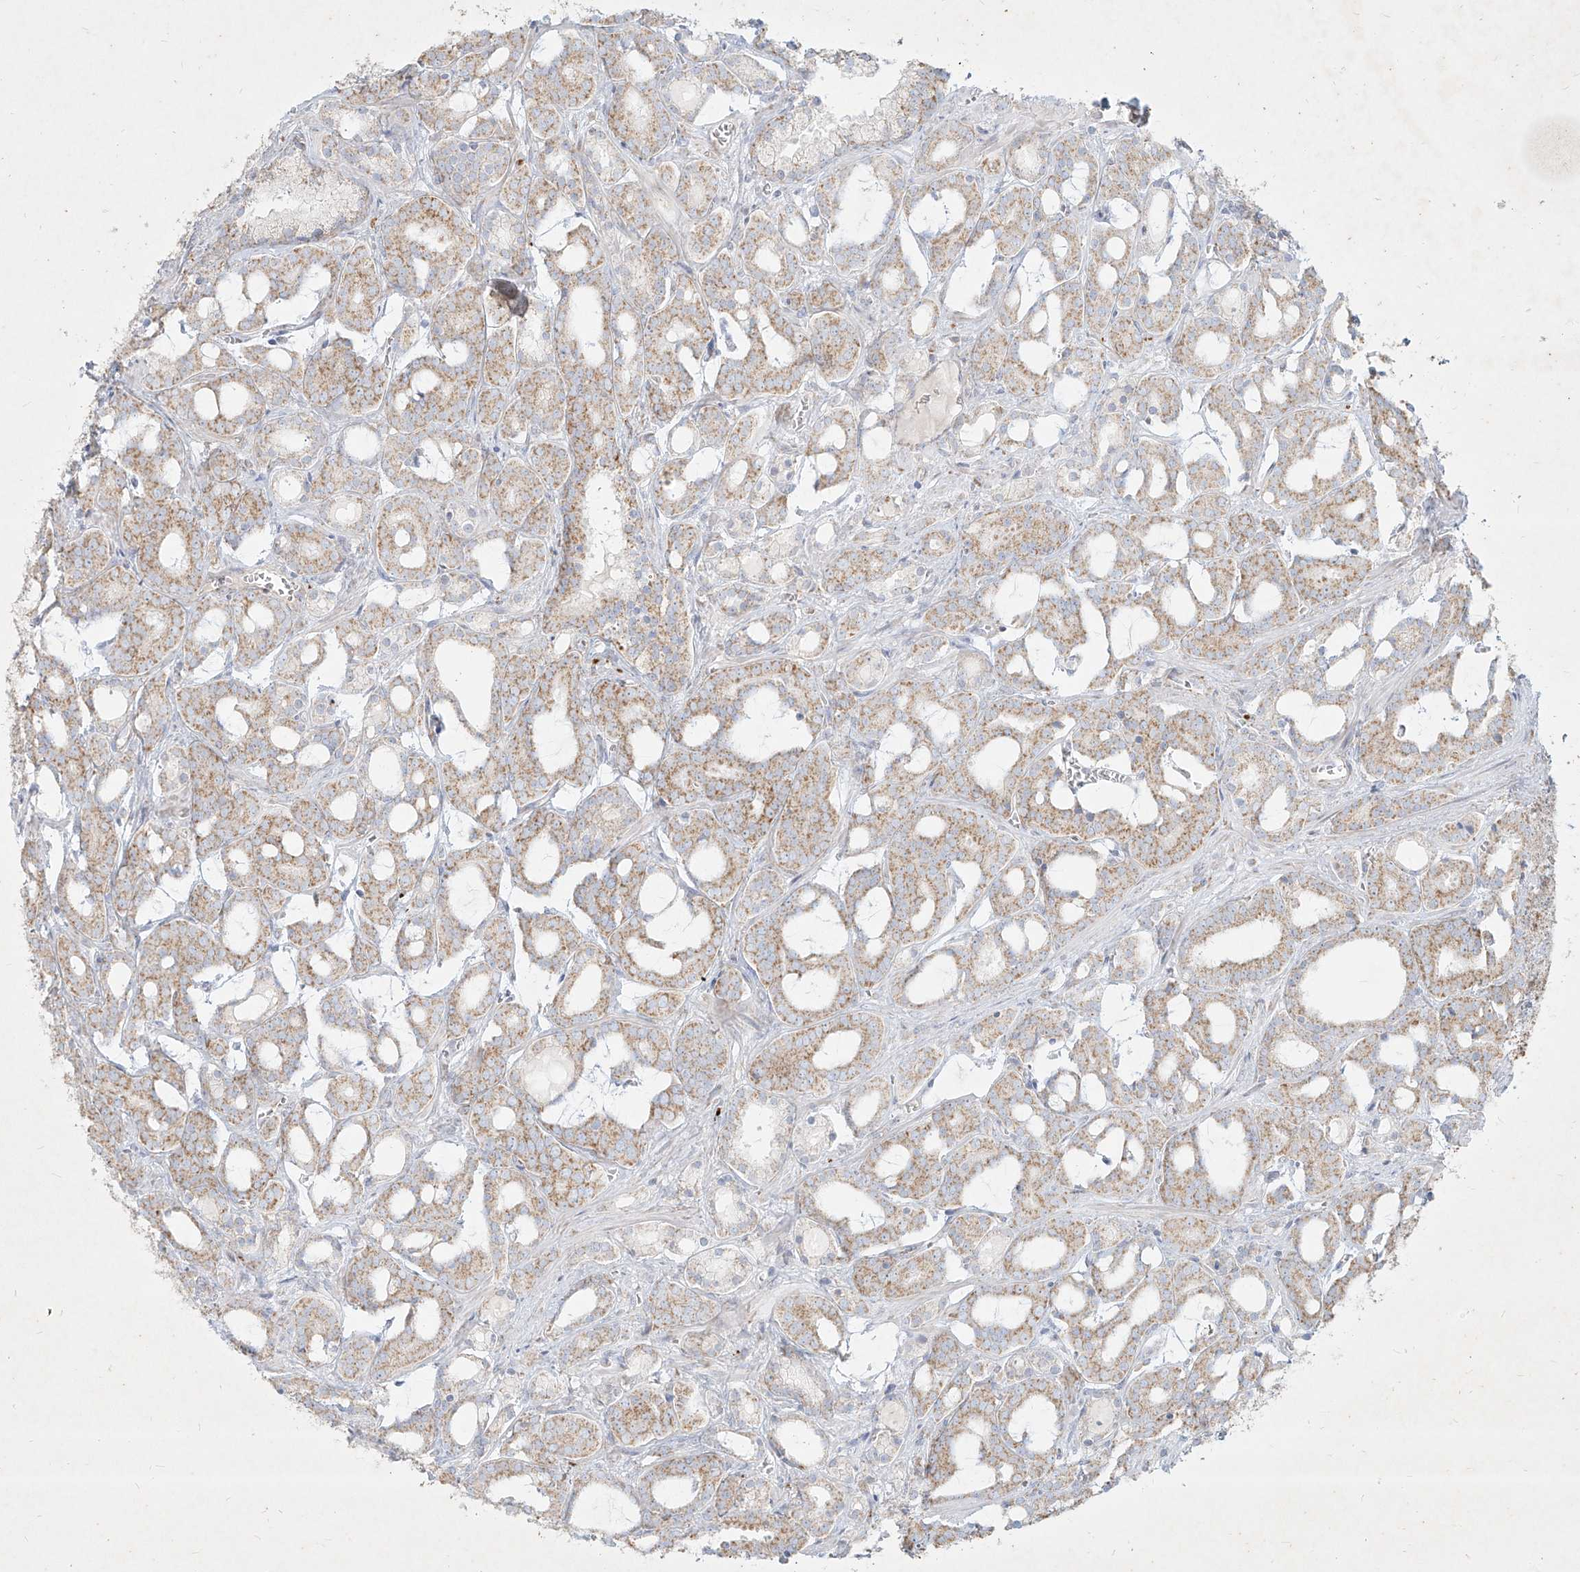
{"staining": {"intensity": "weak", "quantity": "25%-75%", "location": "cytoplasmic/membranous"}, "tissue": "prostate cancer", "cell_type": "Tumor cells", "image_type": "cancer", "snomed": [{"axis": "morphology", "description": "Adenocarcinoma, High grade"}, {"axis": "topography", "description": "Prostate and seminal vesicle, NOS"}], "caption": "Prostate cancer (high-grade adenocarcinoma) was stained to show a protein in brown. There is low levels of weak cytoplasmic/membranous expression in approximately 25%-75% of tumor cells.", "gene": "MTX2", "patient": {"sex": "male", "age": 67}}